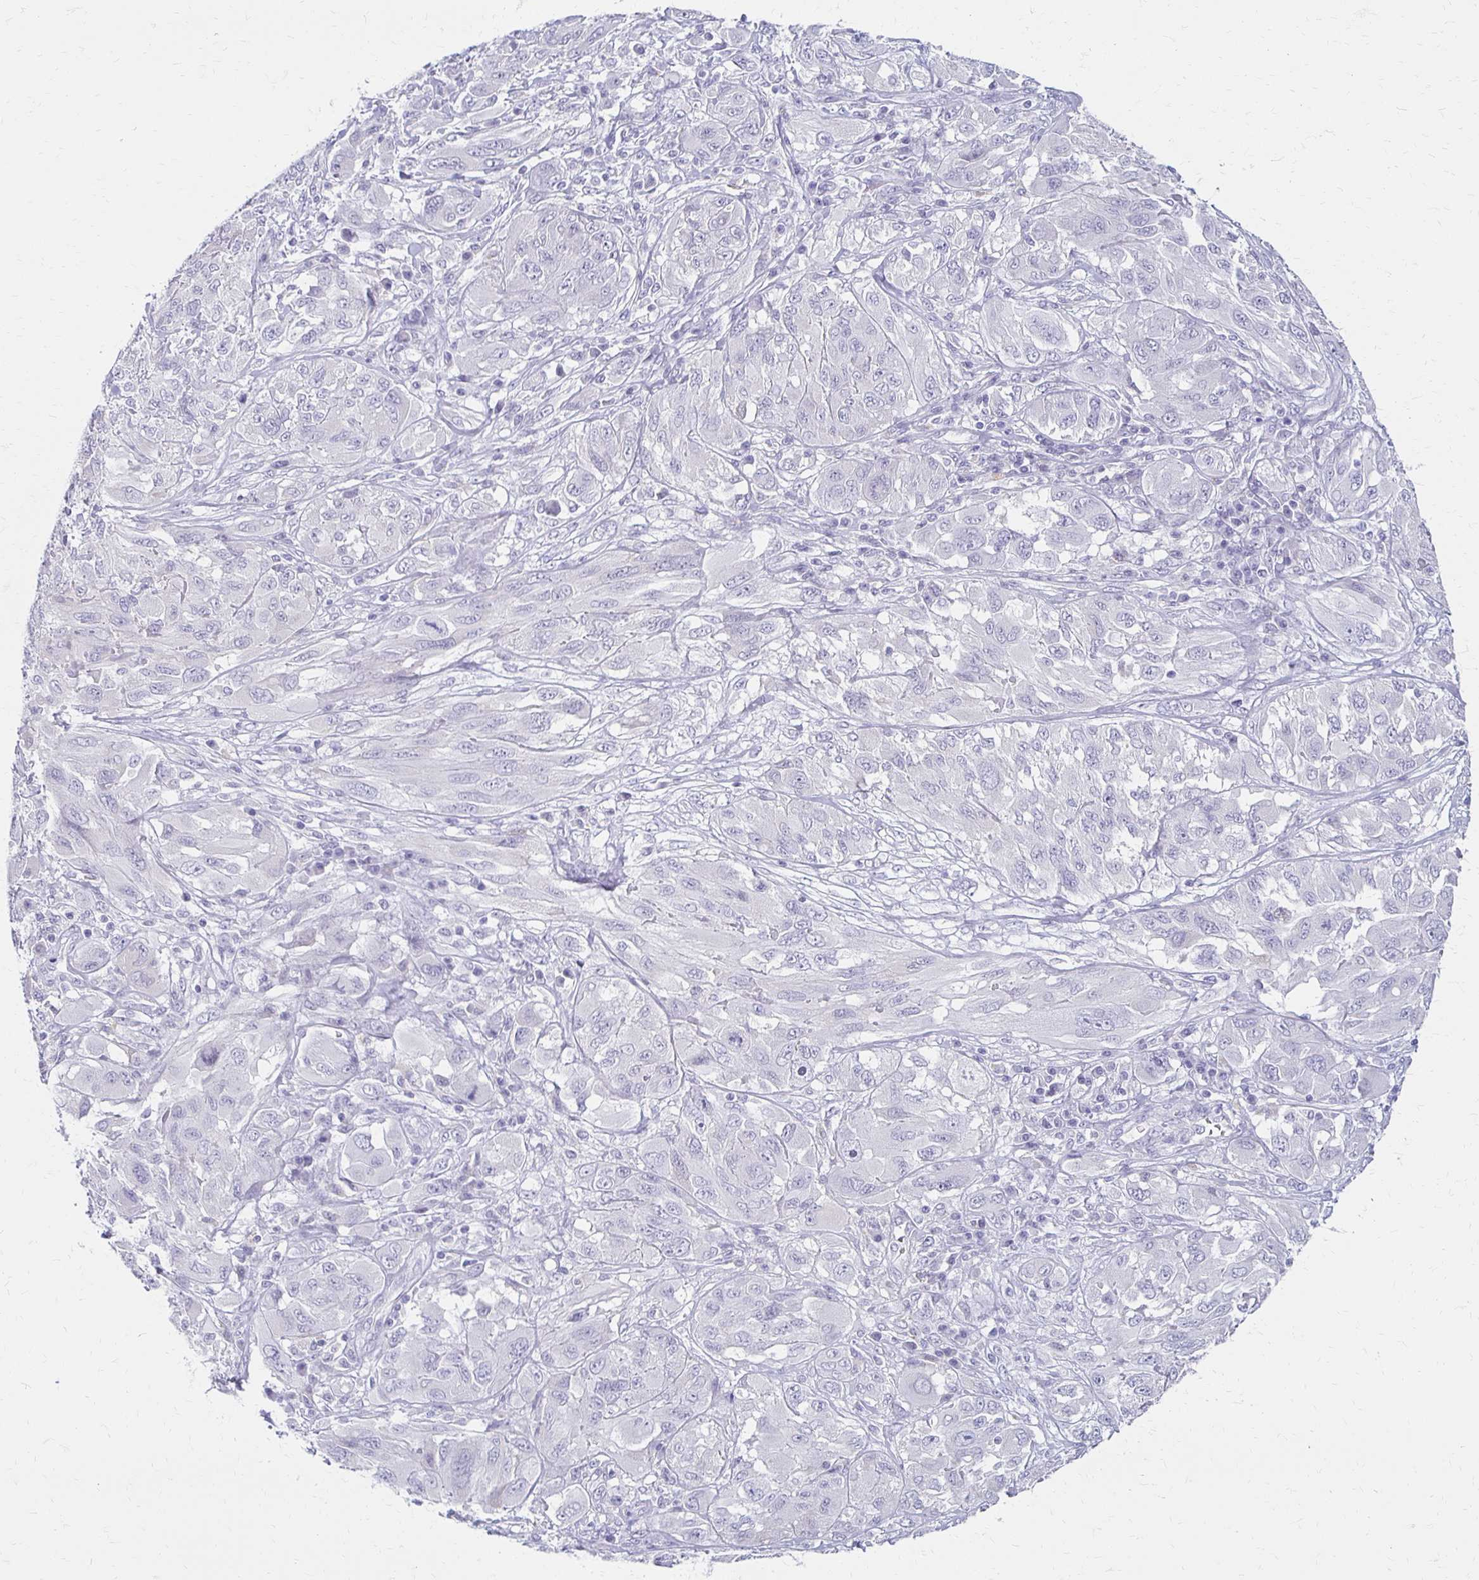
{"staining": {"intensity": "negative", "quantity": "none", "location": "none"}, "tissue": "melanoma", "cell_type": "Tumor cells", "image_type": "cancer", "snomed": [{"axis": "morphology", "description": "Malignant melanoma, NOS"}, {"axis": "topography", "description": "Skin"}], "caption": "This image is of malignant melanoma stained with IHC to label a protein in brown with the nuclei are counter-stained blue. There is no expression in tumor cells.", "gene": "IVL", "patient": {"sex": "female", "age": 91}}